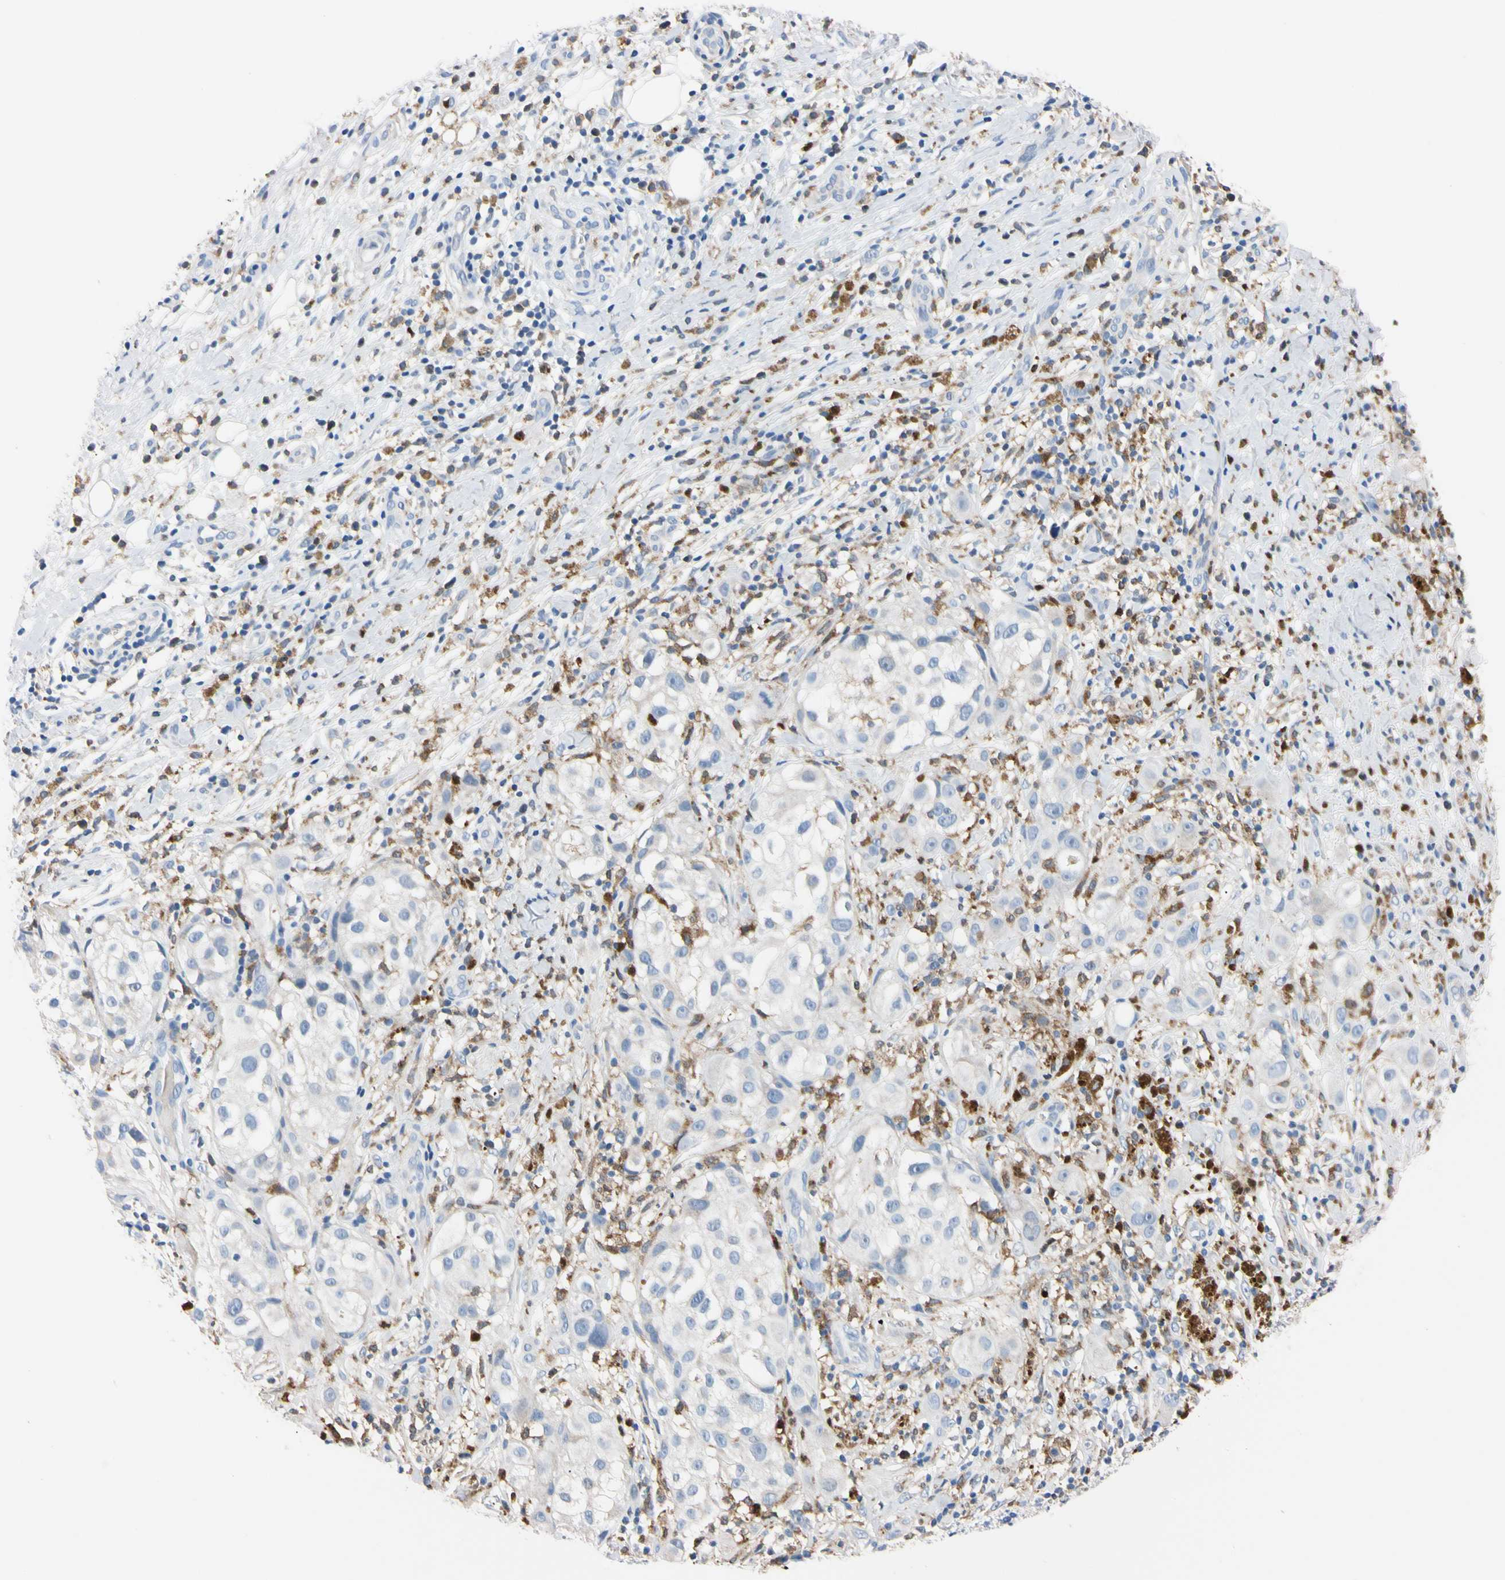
{"staining": {"intensity": "negative", "quantity": "none", "location": "none"}, "tissue": "melanoma", "cell_type": "Tumor cells", "image_type": "cancer", "snomed": [{"axis": "morphology", "description": "Necrosis, NOS"}, {"axis": "morphology", "description": "Malignant melanoma, NOS"}, {"axis": "topography", "description": "Skin"}], "caption": "The immunohistochemistry (IHC) image has no significant positivity in tumor cells of malignant melanoma tissue.", "gene": "NCF4", "patient": {"sex": "female", "age": 87}}